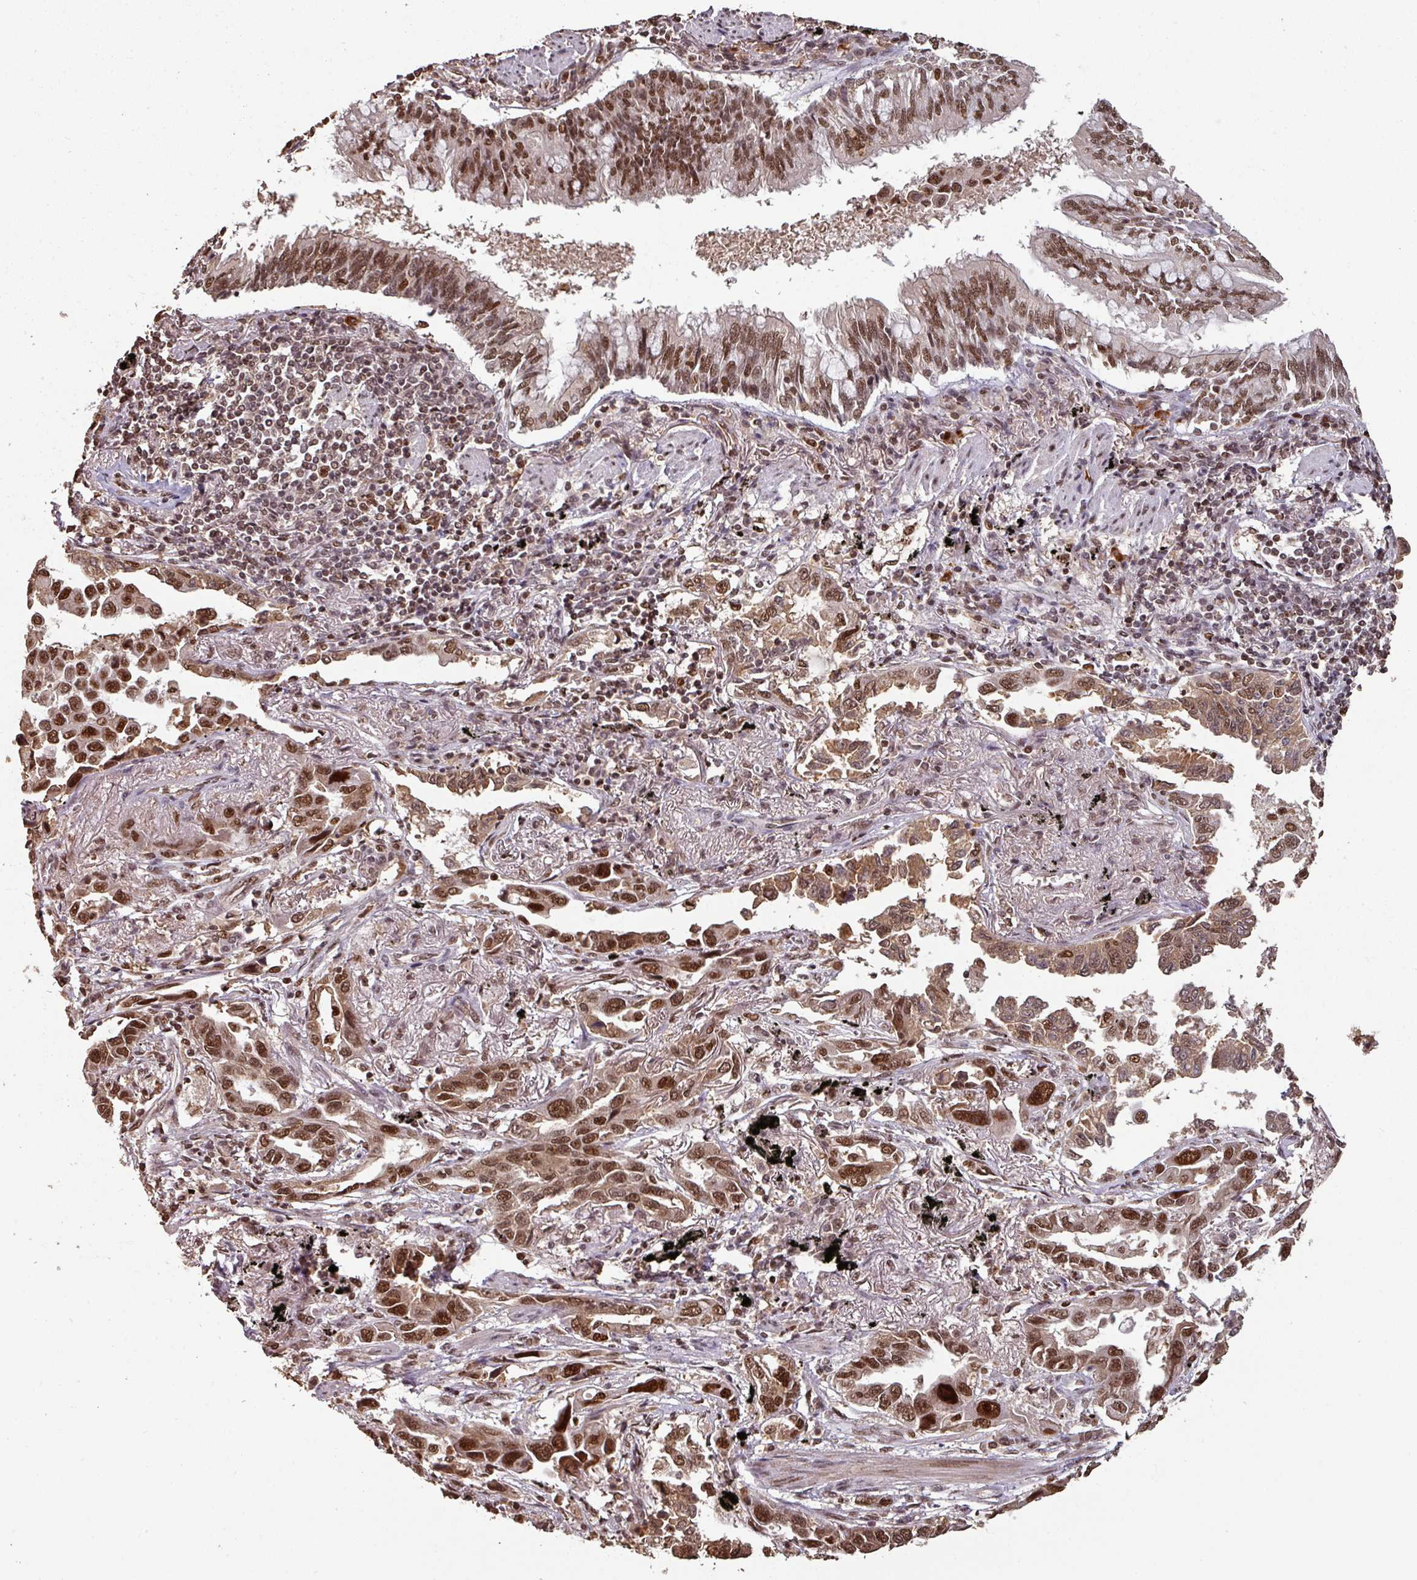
{"staining": {"intensity": "strong", "quantity": ">75%", "location": "nuclear"}, "tissue": "lung cancer", "cell_type": "Tumor cells", "image_type": "cancer", "snomed": [{"axis": "morphology", "description": "Adenocarcinoma, NOS"}, {"axis": "topography", "description": "Lung"}], "caption": "High-power microscopy captured an IHC micrograph of lung adenocarcinoma, revealing strong nuclear staining in approximately >75% of tumor cells.", "gene": "POLD1", "patient": {"sex": "male", "age": 67}}